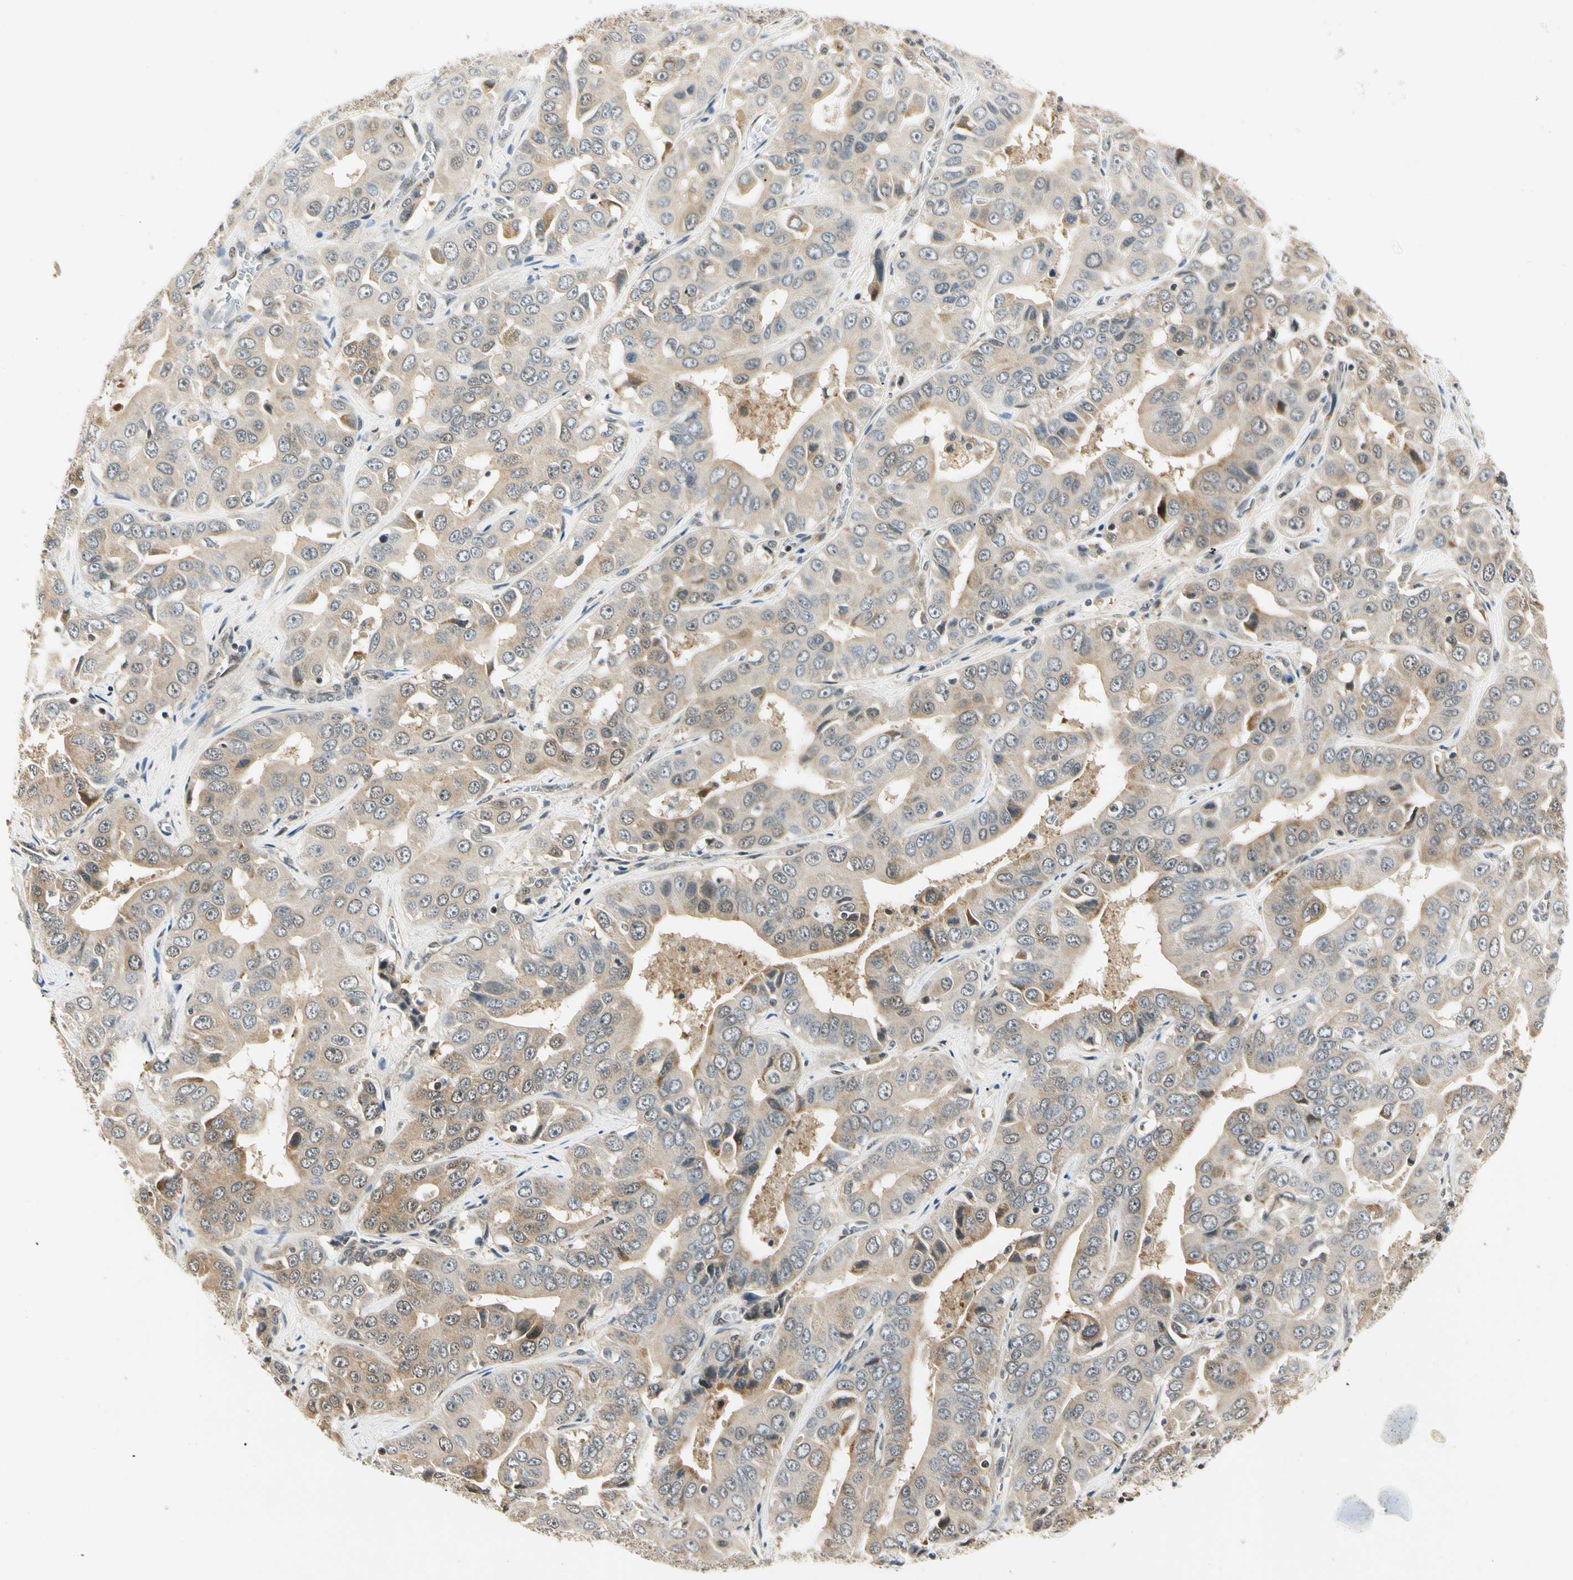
{"staining": {"intensity": "moderate", "quantity": "25%-75%", "location": "cytoplasmic/membranous"}, "tissue": "liver cancer", "cell_type": "Tumor cells", "image_type": "cancer", "snomed": [{"axis": "morphology", "description": "Cholangiocarcinoma"}, {"axis": "topography", "description": "Liver"}], "caption": "Liver cancer was stained to show a protein in brown. There is medium levels of moderate cytoplasmic/membranous staining in about 25%-75% of tumor cells.", "gene": "PDK2", "patient": {"sex": "female", "age": 52}}